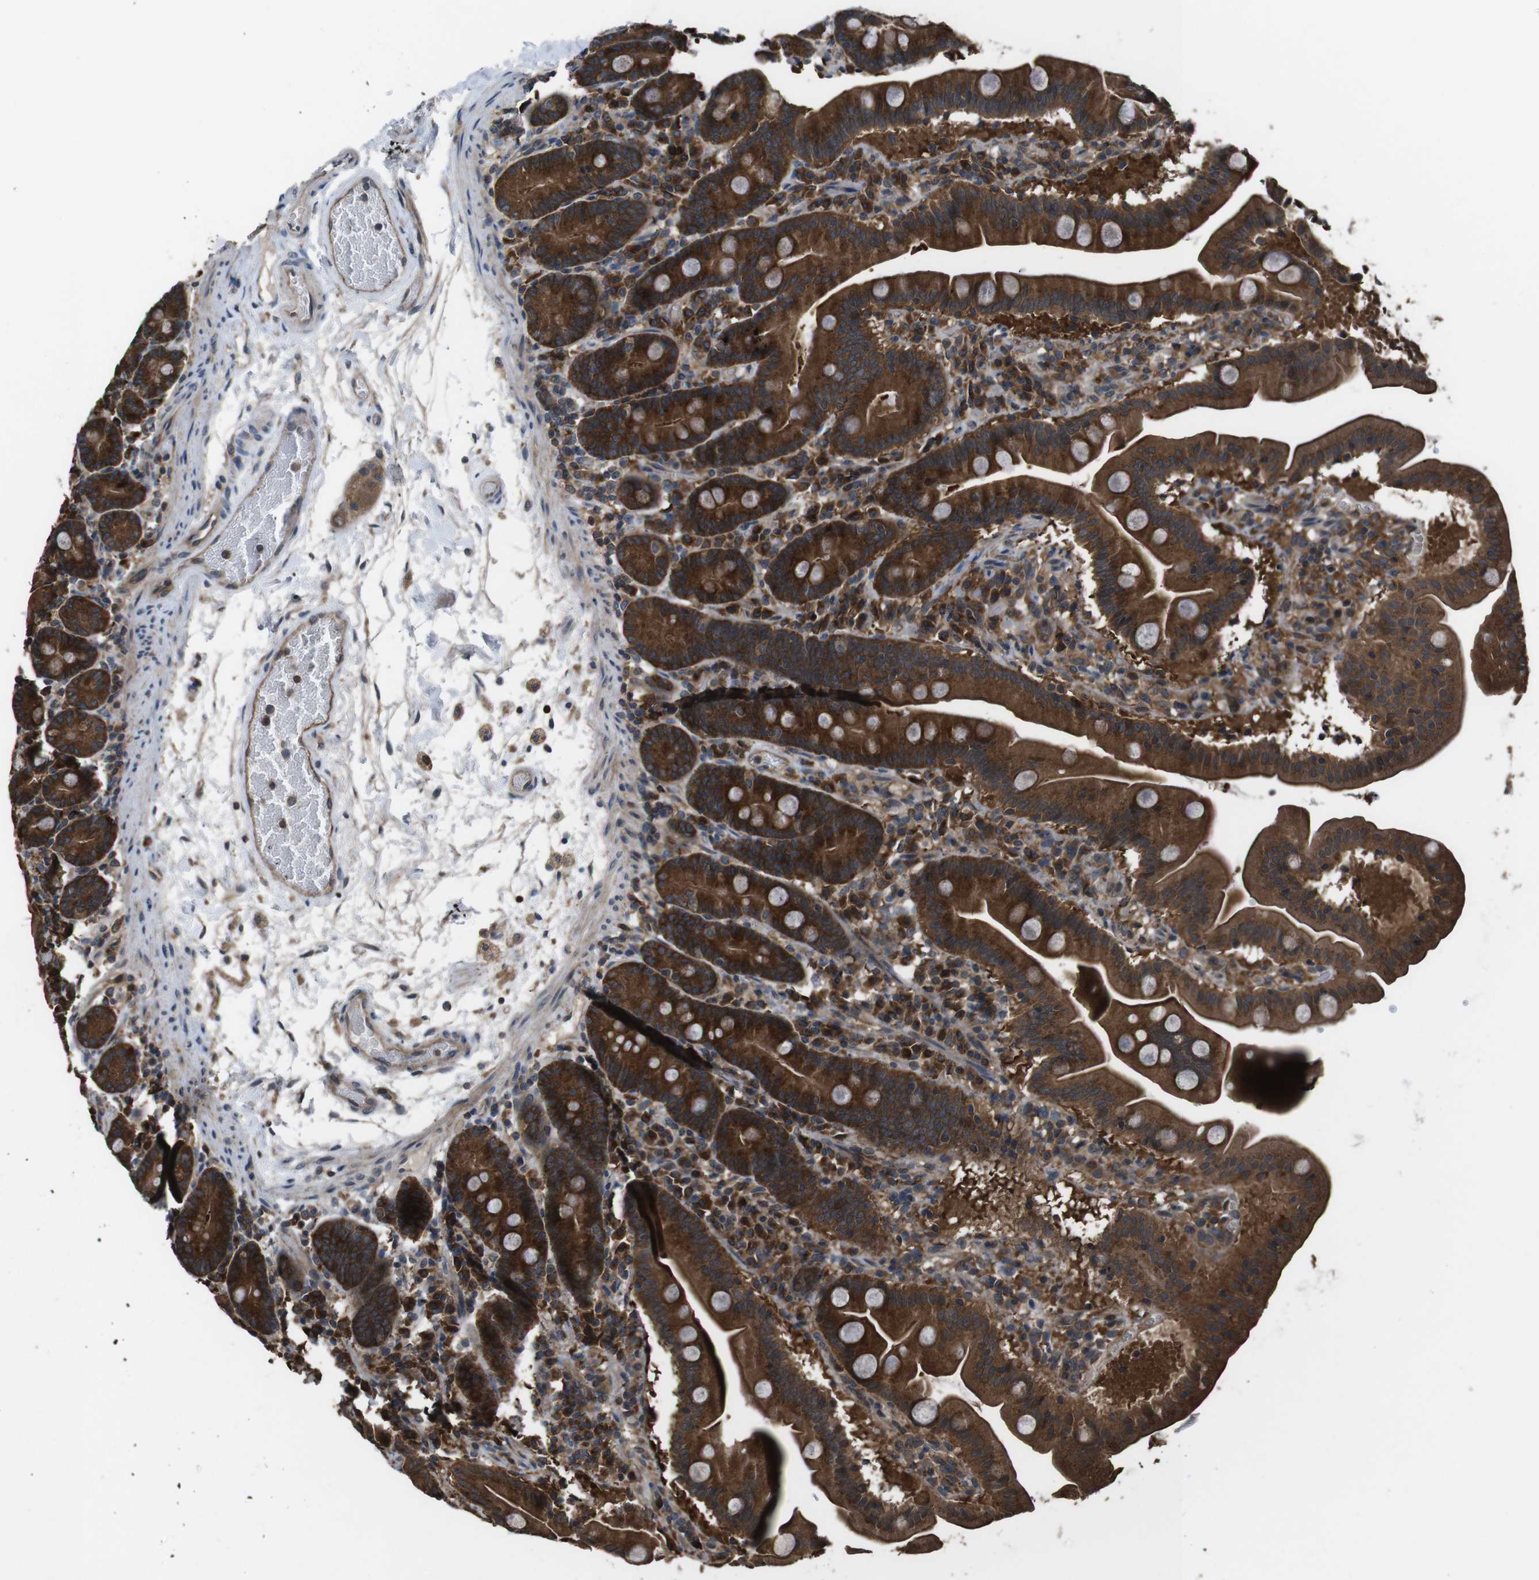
{"staining": {"intensity": "strong", "quantity": ">75%", "location": "cytoplasmic/membranous"}, "tissue": "duodenum", "cell_type": "Glandular cells", "image_type": "normal", "snomed": [{"axis": "morphology", "description": "Normal tissue, NOS"}, {"axis": "topography", "description": "Duodenum"}], "caption": "Duodenum stained with a brown dye displays strong cytoplasmic/membranous positive expression in approximately >75% of glandular cells.", "gene": "SLC22A23", "patient": {"sex": "male", "age": 54}}